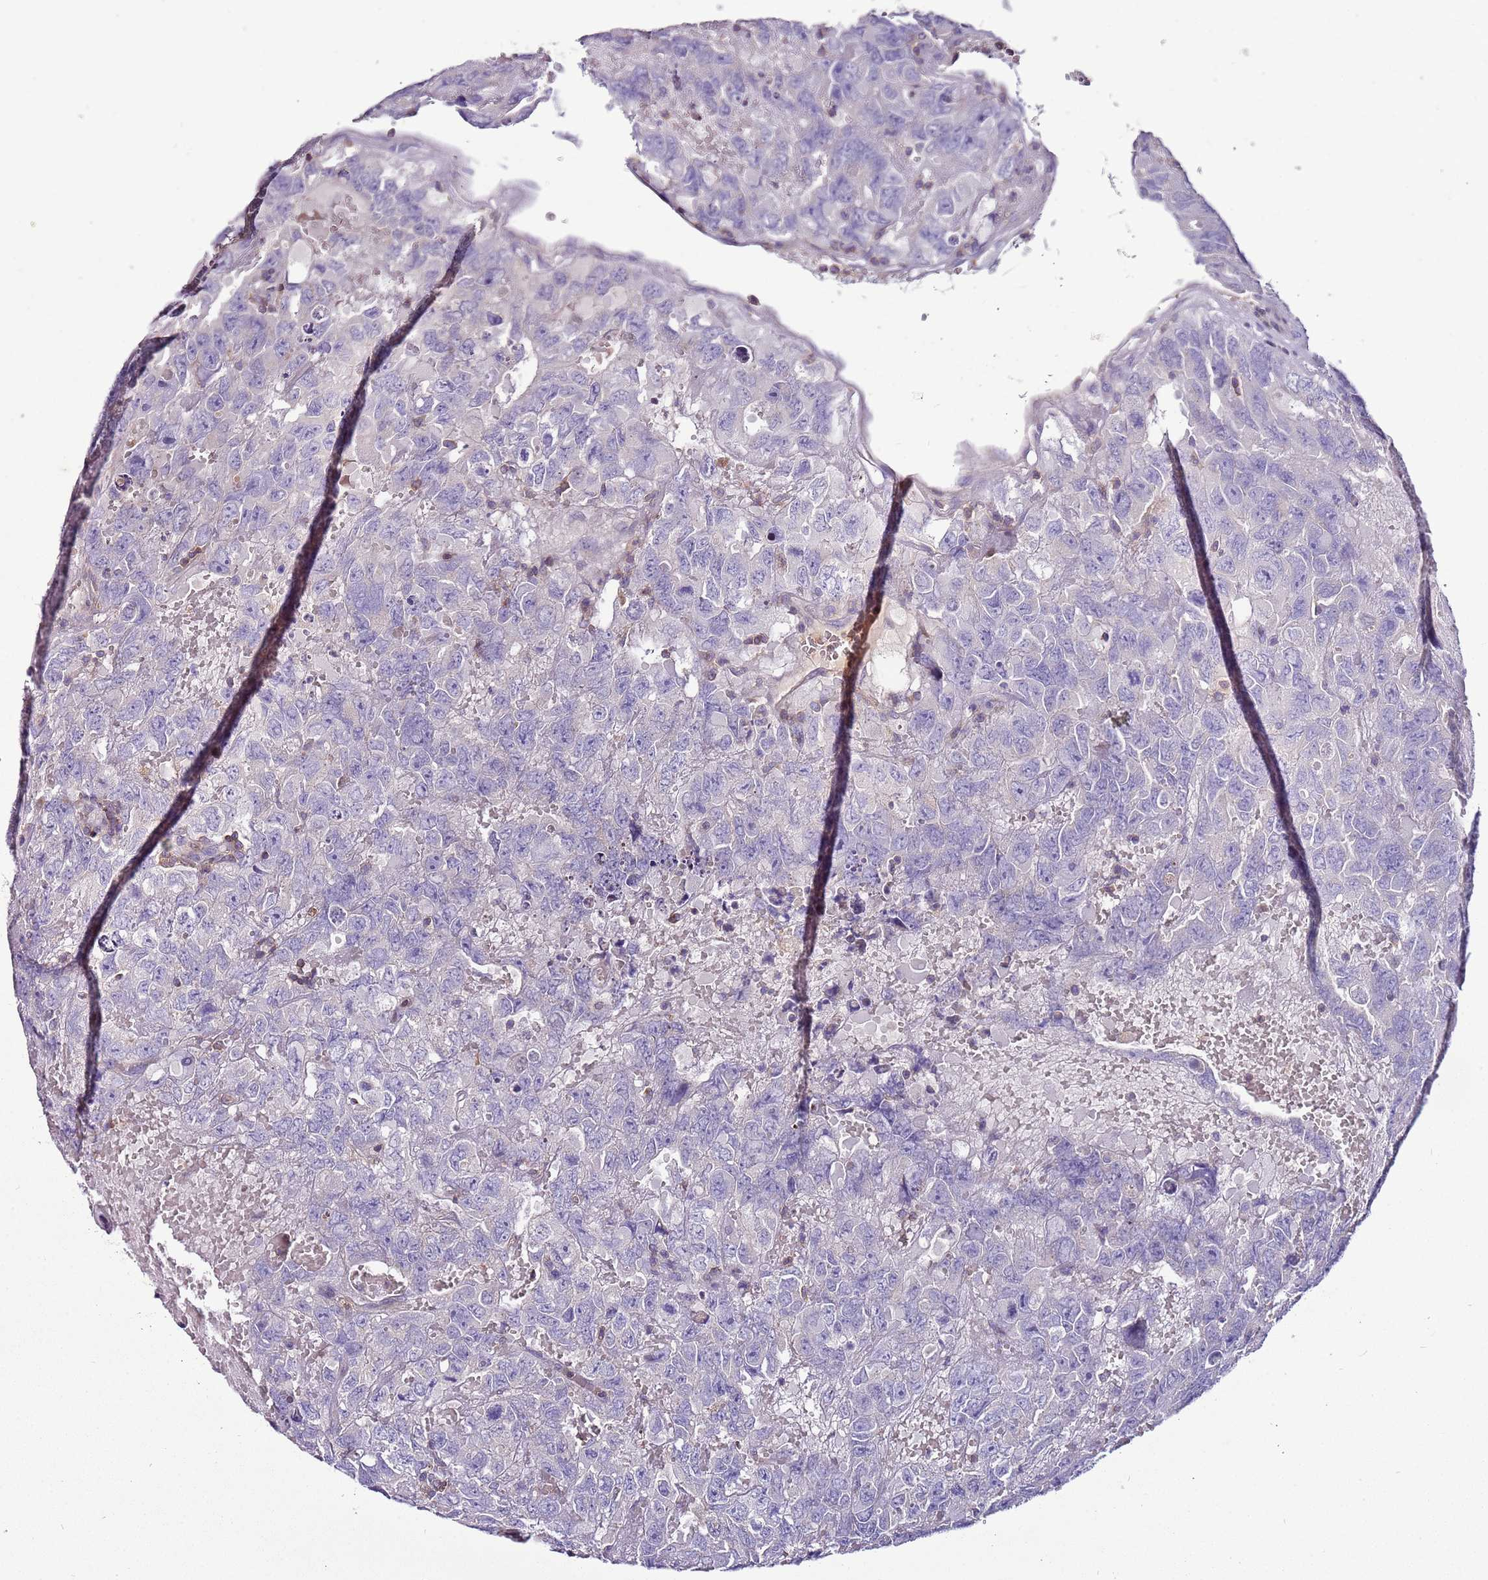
{"staining": {"intensity": "negative", "quantity": "none", "location": "none"}, "tissue": "testis cancer", "cell_type": "Tumor cells", "image_type": "cancer", "snomed": [{"axis": "morphology", "description": "Carcinoma, Embryonal, NOS"}, {"axis": "topography", "description": "Testis"}], "caption": "The image exhibits no significant expression in tumor cells of testis cancer. (DAB (3,3'-diaminobenzidine) IHC visualized using brightfield microscopy, high magnification).", "gene": "IGIP", "patient": {"sex": "male", "age": 45}}